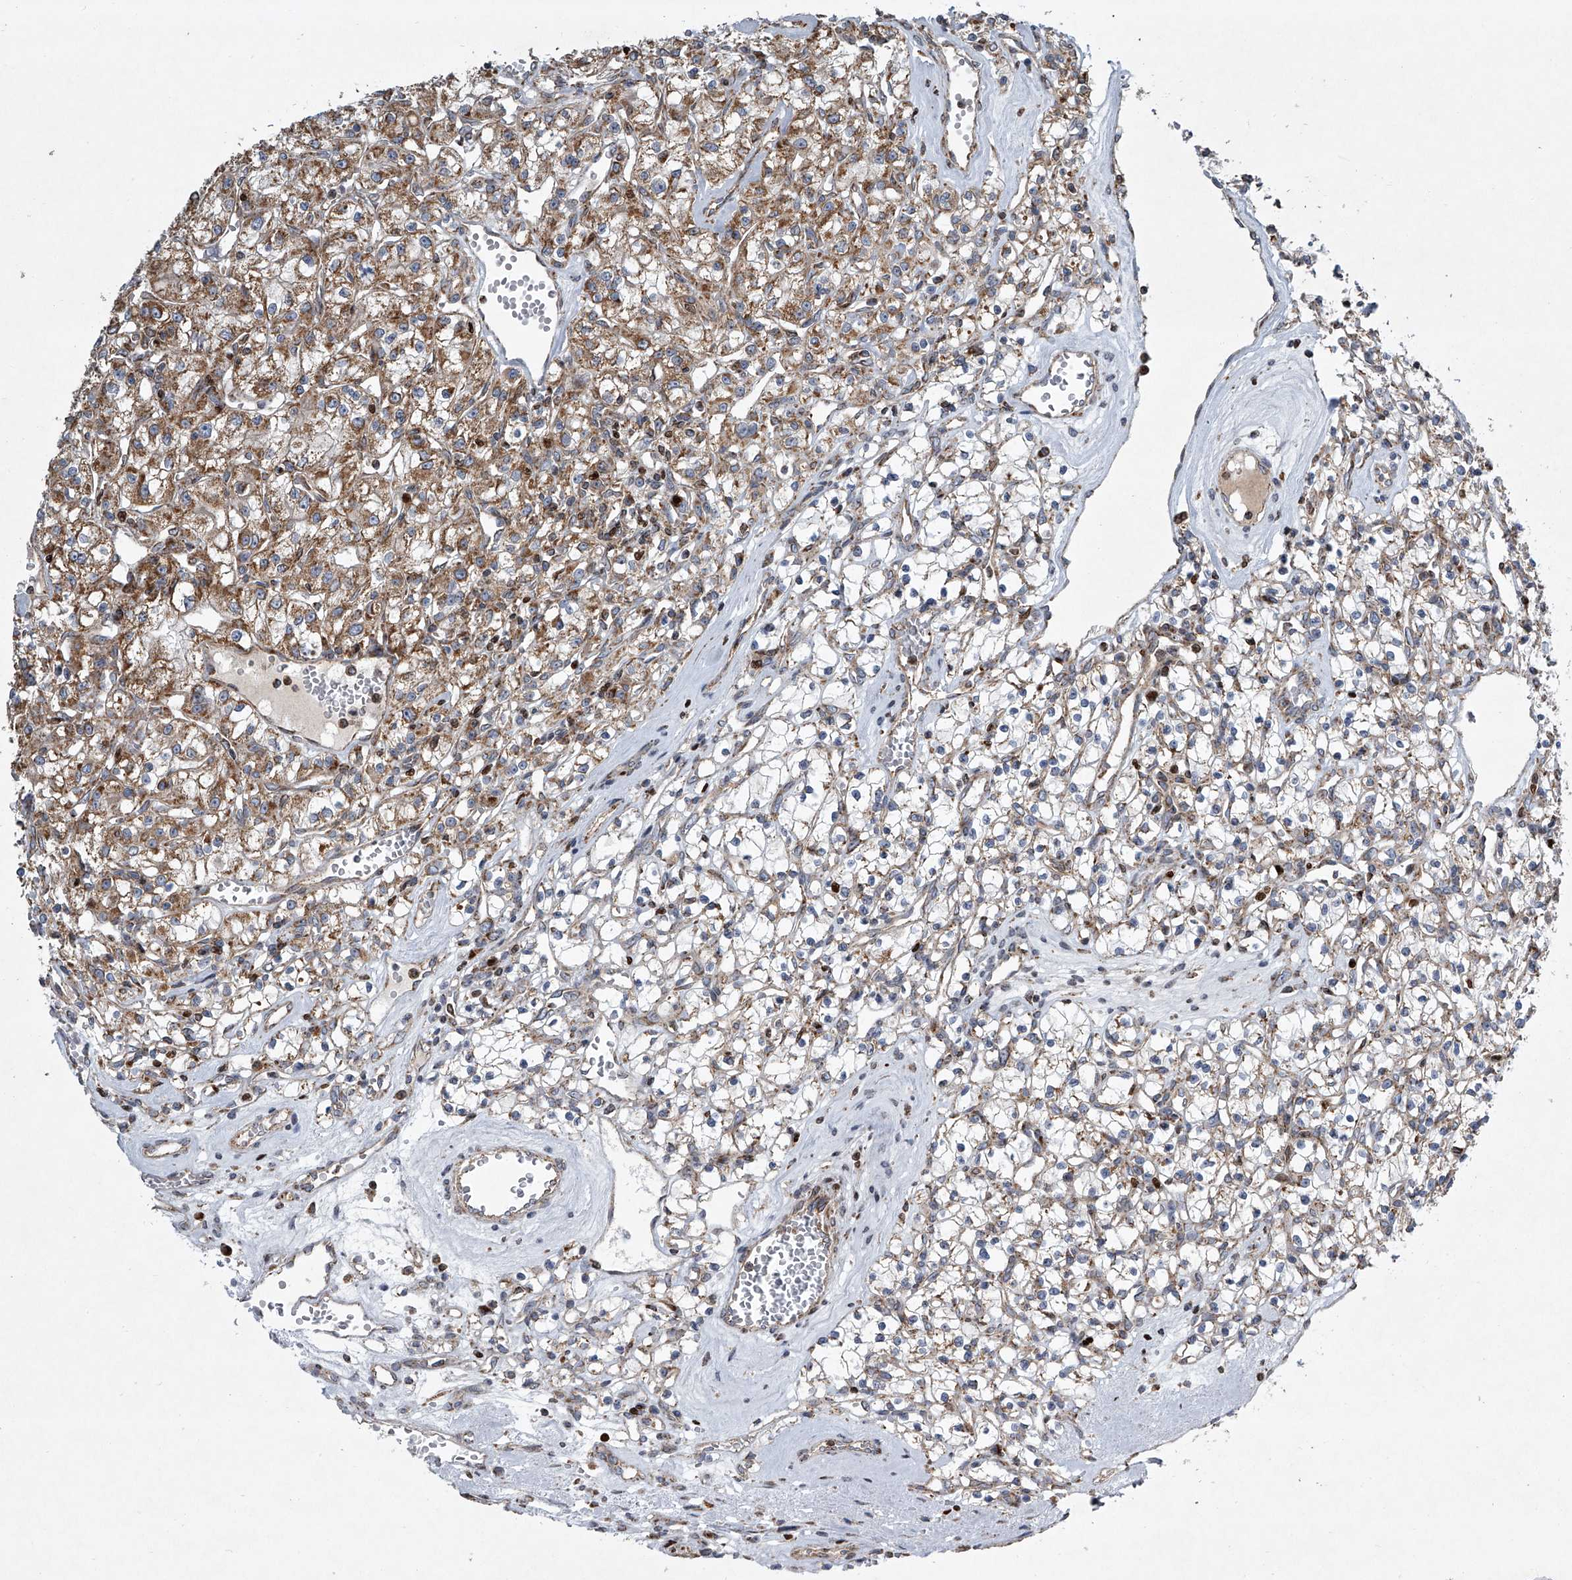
{"staining": {"intensity": "moderate", "quantity": "25%-75%", "location": "cytoplasmic/membranous"}, "tissue": "renal cancer", "cell_type": "Tumor cells", "image_type": "cancer", "snomed": [{"axis": "morphology", "description": "Adenocarcinoma, NOS"}, {"axis": "topography", "description": "Kidney"}], "caption": "Adenocarcinoma (renal) stained with immunohistochemistry (IHC) displays moderate cytoplasmic/membranous positivity in approximately 25%-75% of tumor cells.", "gene": "STRADA", "patient": {"sex": "female", "age": 59}}